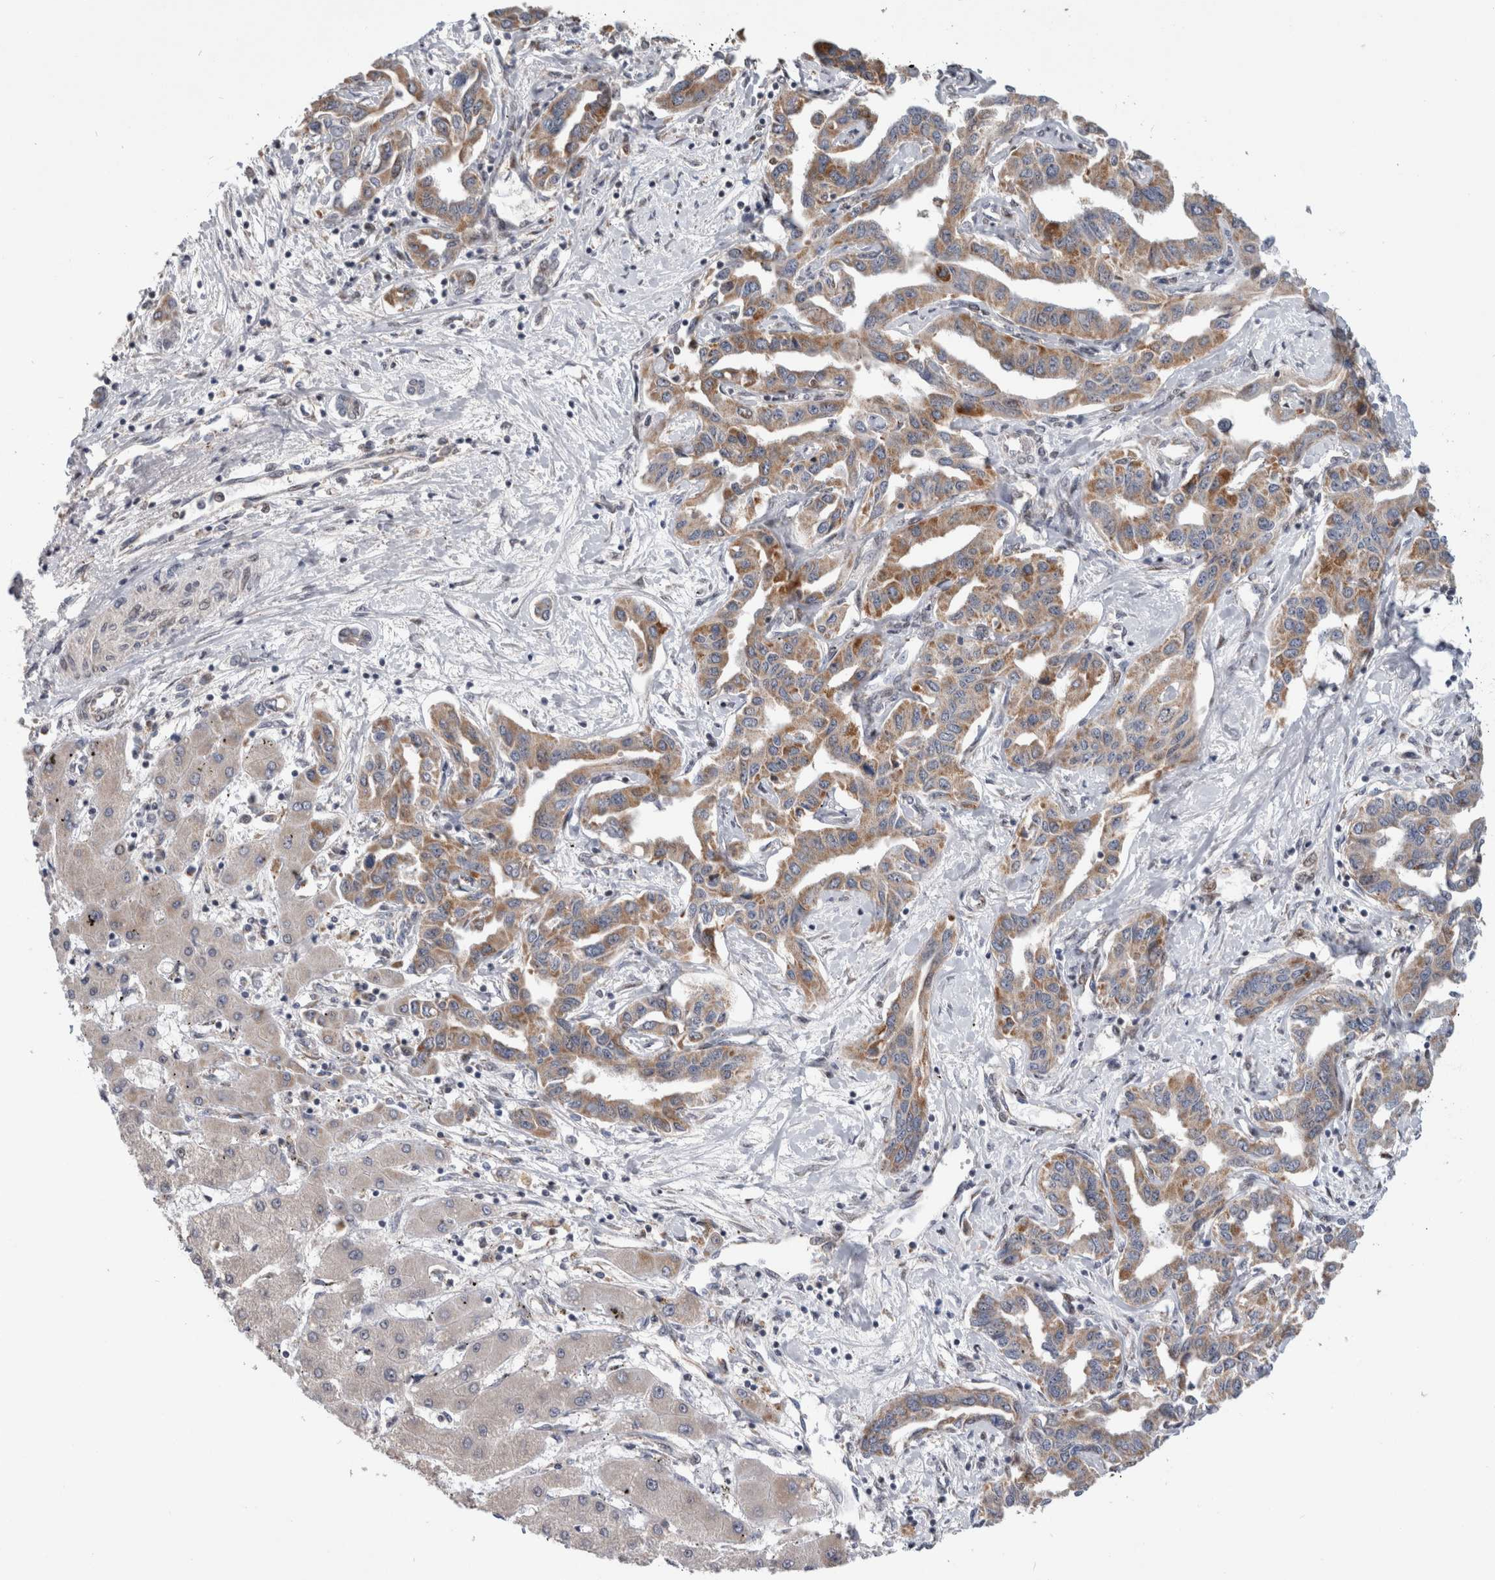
{"staining": {"intensity": "moderate", "quantity": ">75%", "location": "cytoplasmic/membranous"}, "tissue": "liver cancer", "cell_type": "Tumor cells", "image_type": "cancer", "snomed": [{"axis": "morphology", "description": "Cholangiocarcinoma"}, {"axis": "topography", "description": "Liver"}], "caption": "IHC of human liver cholangiocarcinoma reveals medium levels of moderate cytoplasmic/membranous staining in approximately >75% of tumor cells. The staining was performed using DAB (3,3'-diaminobenzidine) to visualize the protein expression in brown, while the nuclei were stained in blue with hematoxylin (Magnification: 20x).", "gene": "MRPL37", "patient": {"sex": "male", "age": 59}}